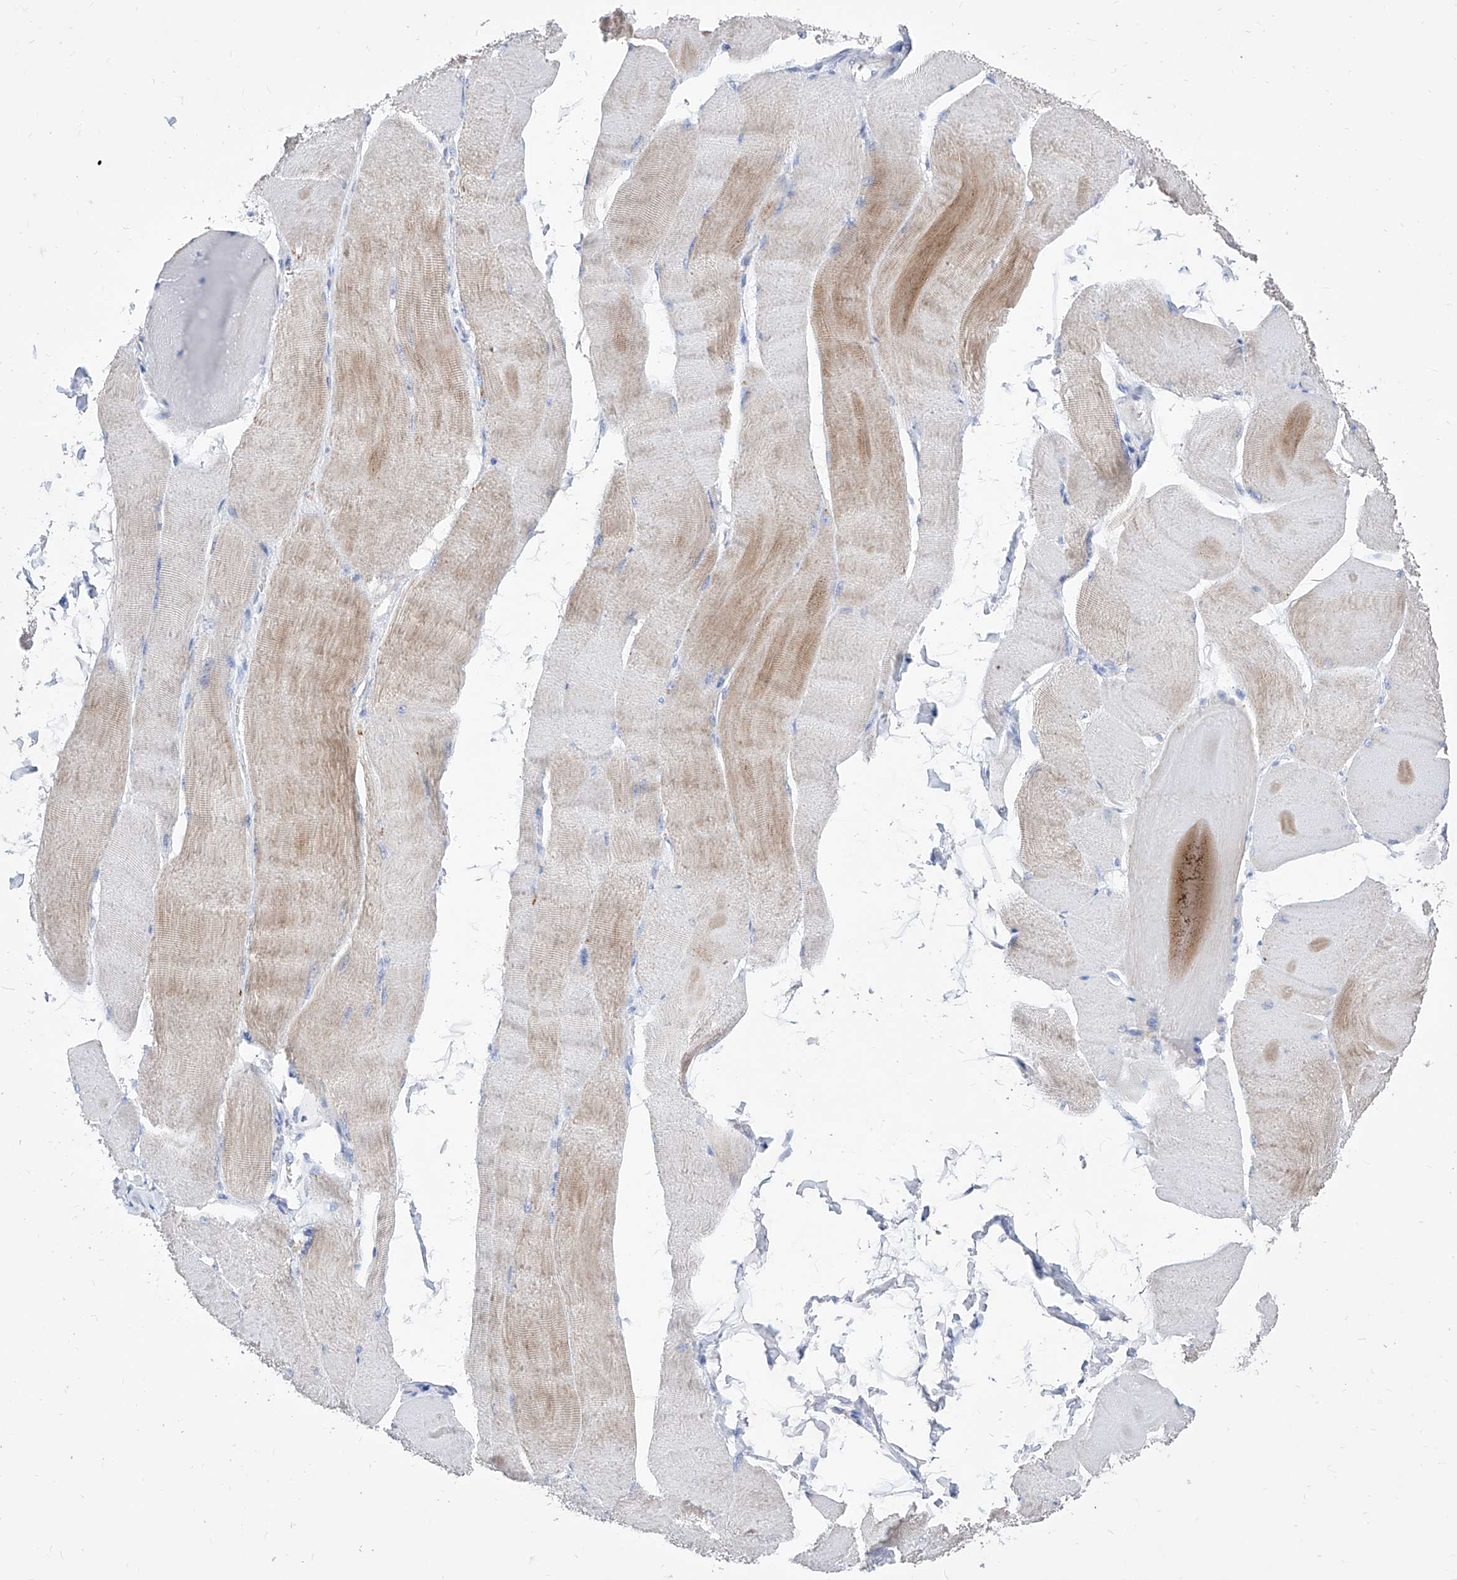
{"staining": {"intensity": "moderate", "quantity": "<25%", "location": "cytoplasmic/membranous"}, "tissue": "skeletal muscle", "cell_type": "Myocytes", "image_type": "normal", "snomed": [{"axis": "morphology", "description": "Normal tissue, NOS"}, {"axis": "morphology", "description": "Basal cell carcinoma"}, {"axis": "topography", "description": "Skeletal muscle"}], "caption": "Immunohistochemical staining of normal human skeletal muscle demonstrates <25% levels of moderate cytoplasmic/membranous protein expression in approximately <25% of myocytes.", "gene": "VAX1", "patient": {"sex": "female", "age": 64}}